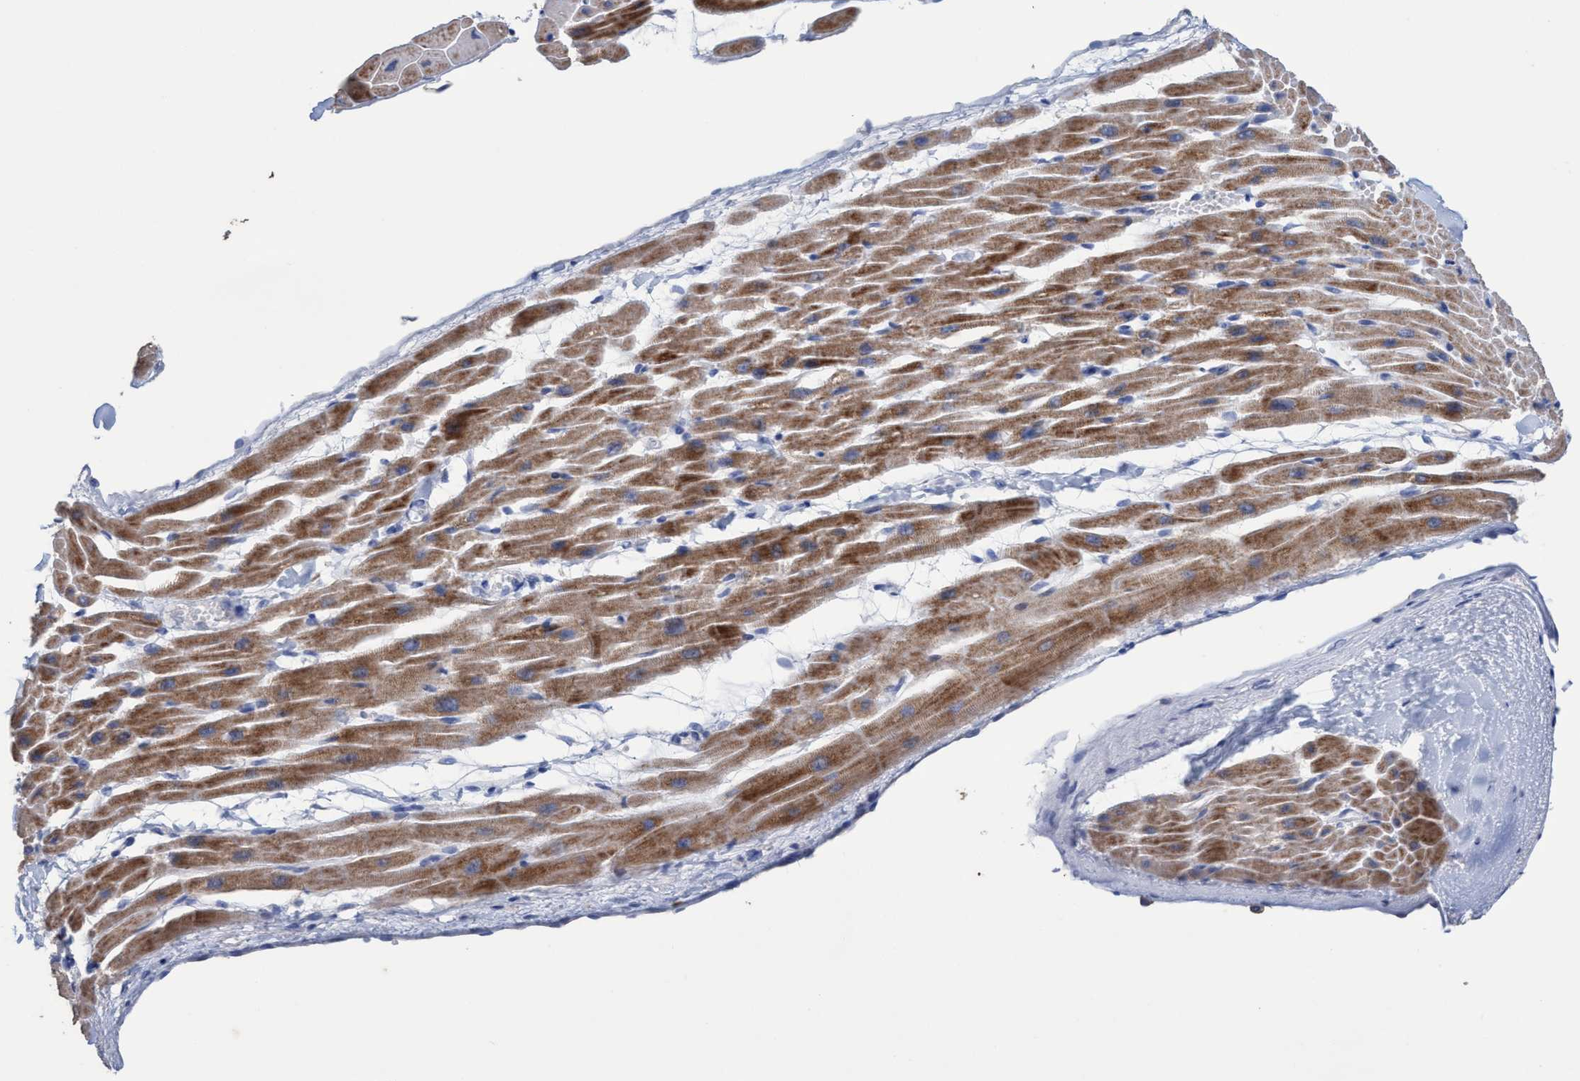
{"staining": {"intensity": "strong", "quantity": ">75%", "location": "cytoplasmic/membranous"}, "tissue": "heart muscle", "cell_type": "Cardiomyocytes", "image_type": "normal", "snomed": [{"axis": "morphology", "description": "Normal tissue, NOS"}, {"axis": "topography", "description": "Heart"}], "caption": "Approximately >75% of cardiomyocytes in normal human heart muscle reveal strong cytoplasmic/membranous protein expression as visualized by brown immunohistochemical staining.", "gene": "RSAD1", "patient": {"sex": "male", "age": 45}}